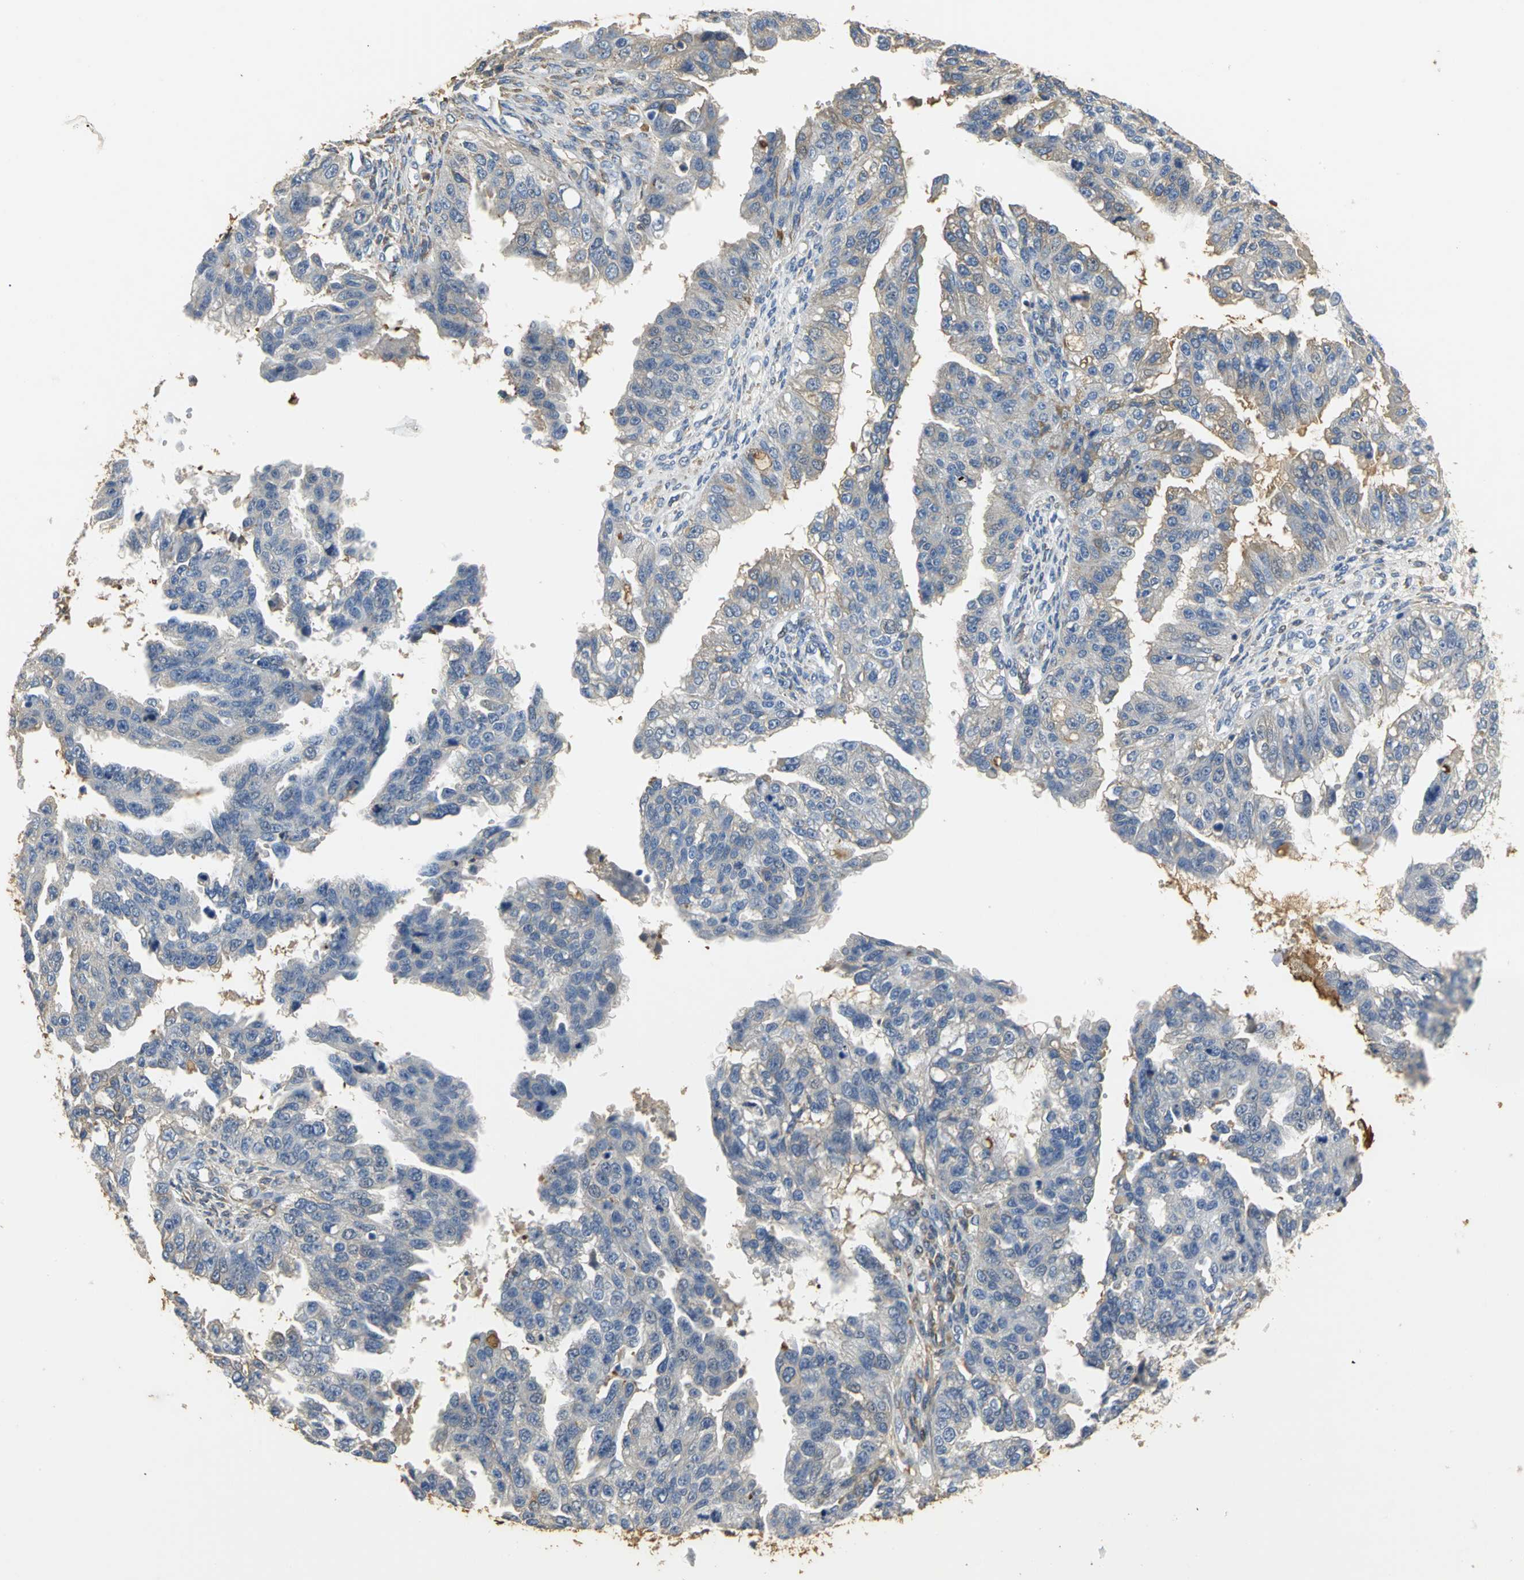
{"staining": {"intensity": "moderate", "quantity": "25%-75%", "location": "cytoplasmic/membranous"}, "tissue": "ovarian cancer", "cell_type": "Tumor cells", "image_type": "cancer", "snomed": [{"axis": "morphology", "description": "Cystadenocarcinoma, serous, NOS"}, {"axis": "topography", "description": "Ovary"}], "caption": "DAB immunohistochemical staining of human ovarian cancer (serous cystadenocarcinoma) demonstrates moderate cytoplasmic/membranous protein positivity in approximately 25%-75% of tumor cells.", "gene": "GYG2", "patient": {"sex": "female", "age": 58}}